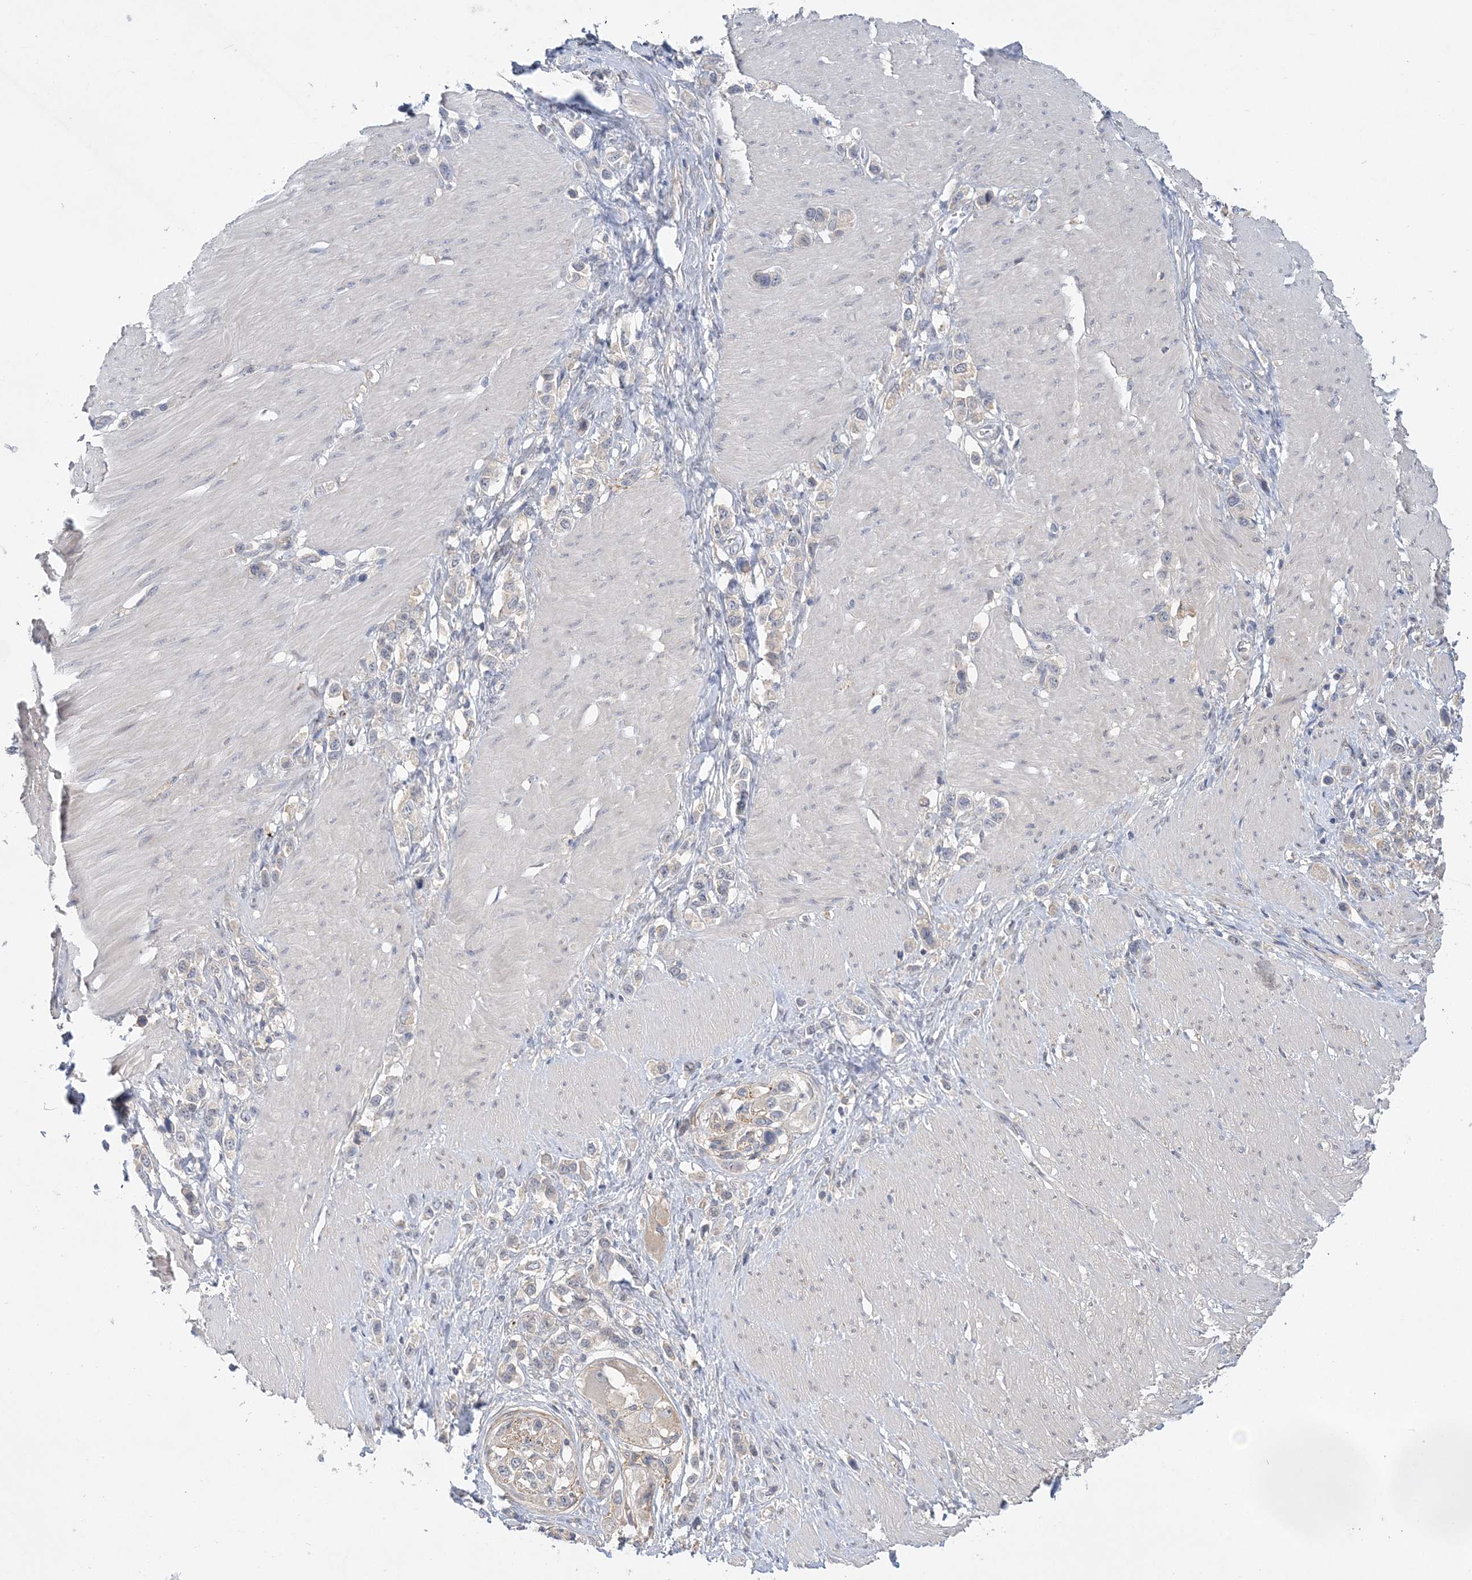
{"staining": {"intensity": "negative", "quantity": "none", "location": "none"}, "tissue": "stomach cancer", "cell_type": "Tumor cells", "image_type": "cancer", "snomed": [{"axis": "morphology", "description": "Normal tissue, NOS"}, {"axis": "morphology", "description": "Adenocarcinoma, NOS"}, {"axis": "topography", "description": "Stomach, upper"}, {"axis": "topography", "description": "Stomach"}], "caption": "Stomach cancer (adenocarcinoma) stained for a protein using immunohistochemistry exhibits no expression tumor cells.", "gene": "ANKRD35", "patient": {"sex": "female", "age": 65}}